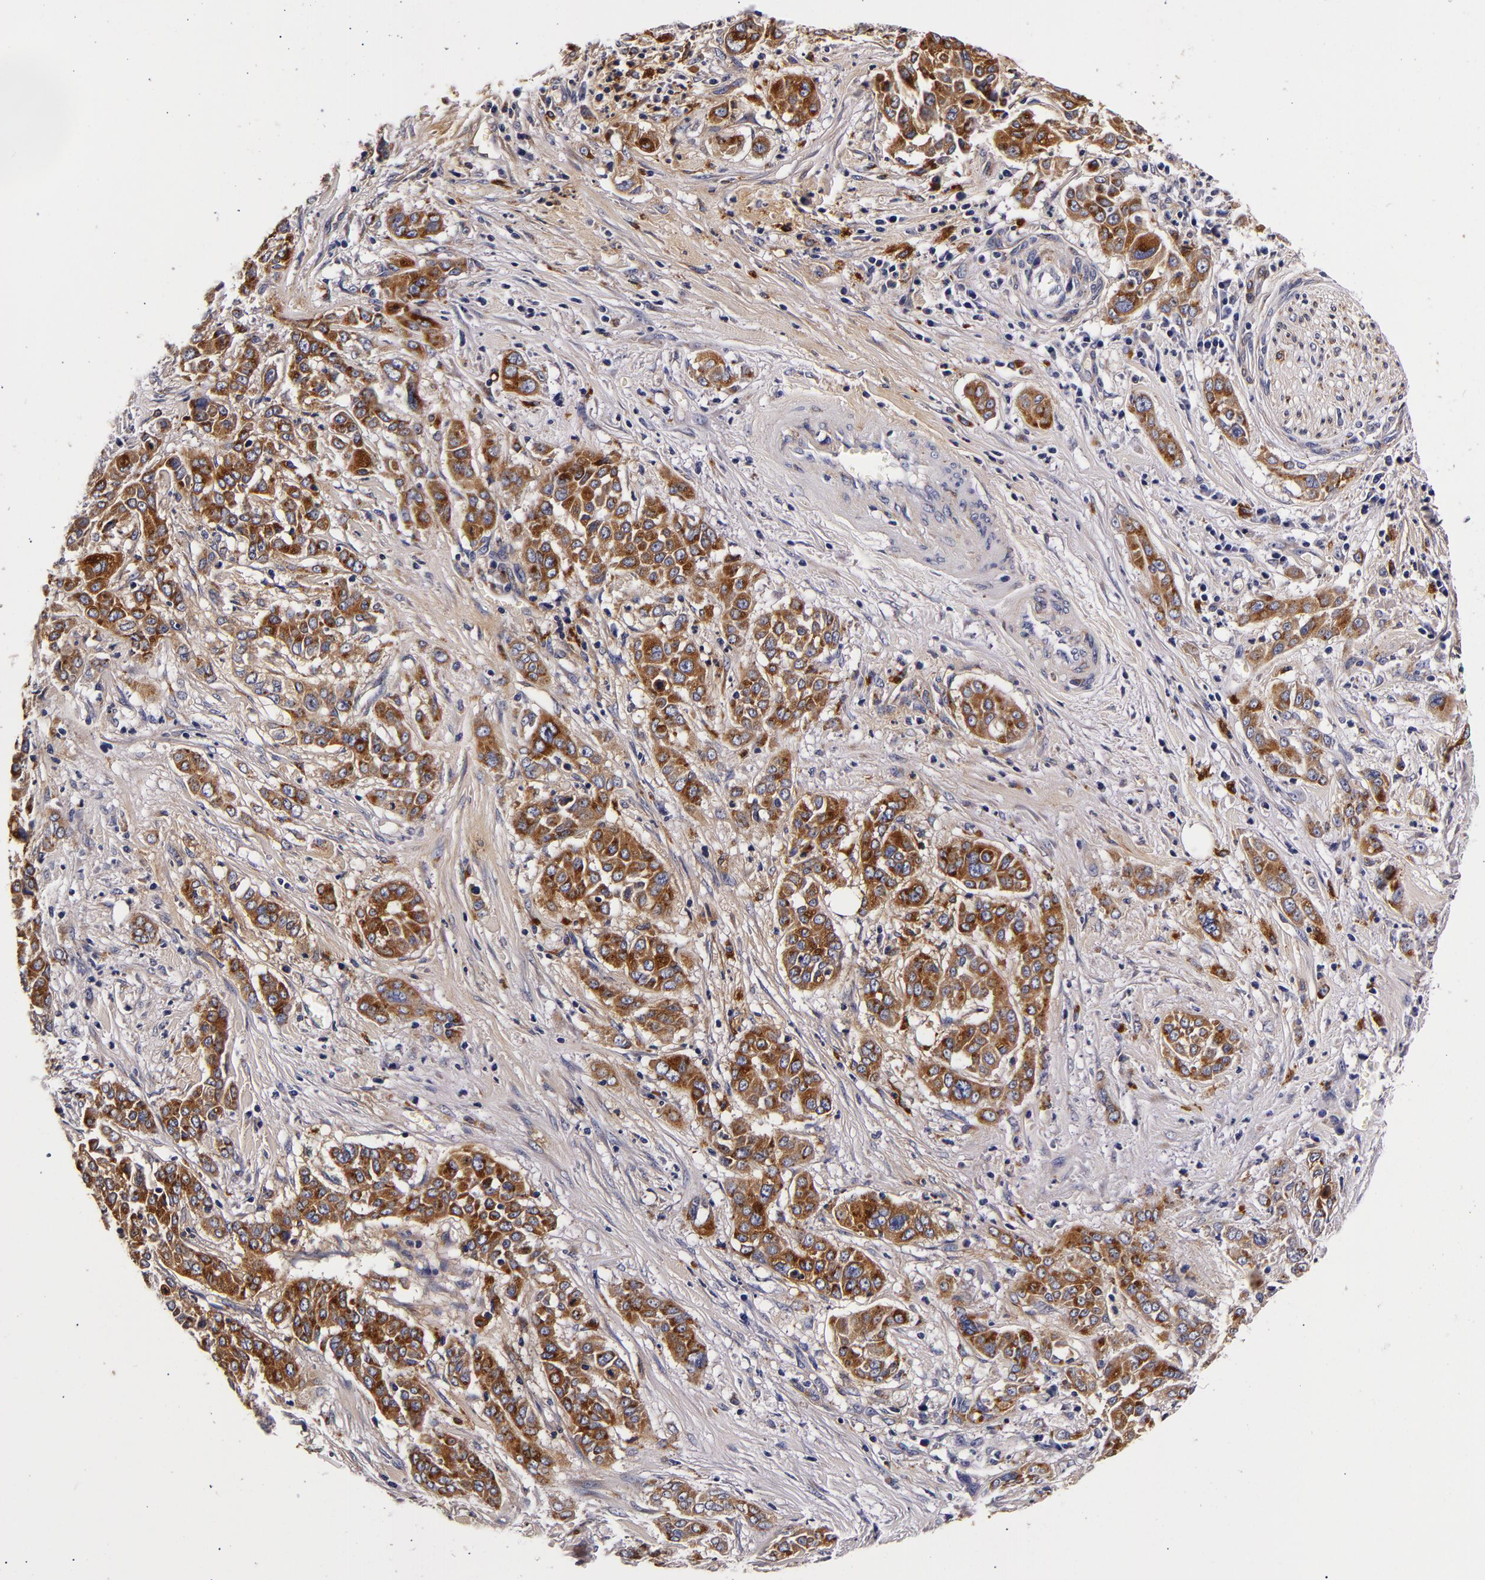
{"staining": {"intensity": "moderate", "quantity": ">75%", "location": "cytoplasmic/membranous"}, "tissue": "pancreatic cancer", "cell_type": "Tumor cells", "image_type": "cancer", "snomed": [{"axis": "morphology", "description": "Adenocarcinoma, NOS"}, {"axis": "topography", "description": "Pancreas"}], "caption": "Tumor cells display medium levels of moderate cytoplasmic/membranous positivity in about >75% of cells in adenocarcinoma (pancreatic). (IHC, brightfield microscopy, high magnification).", "gene": "LGALS3BP", "patient": {"sex": "female", "age": 52}}